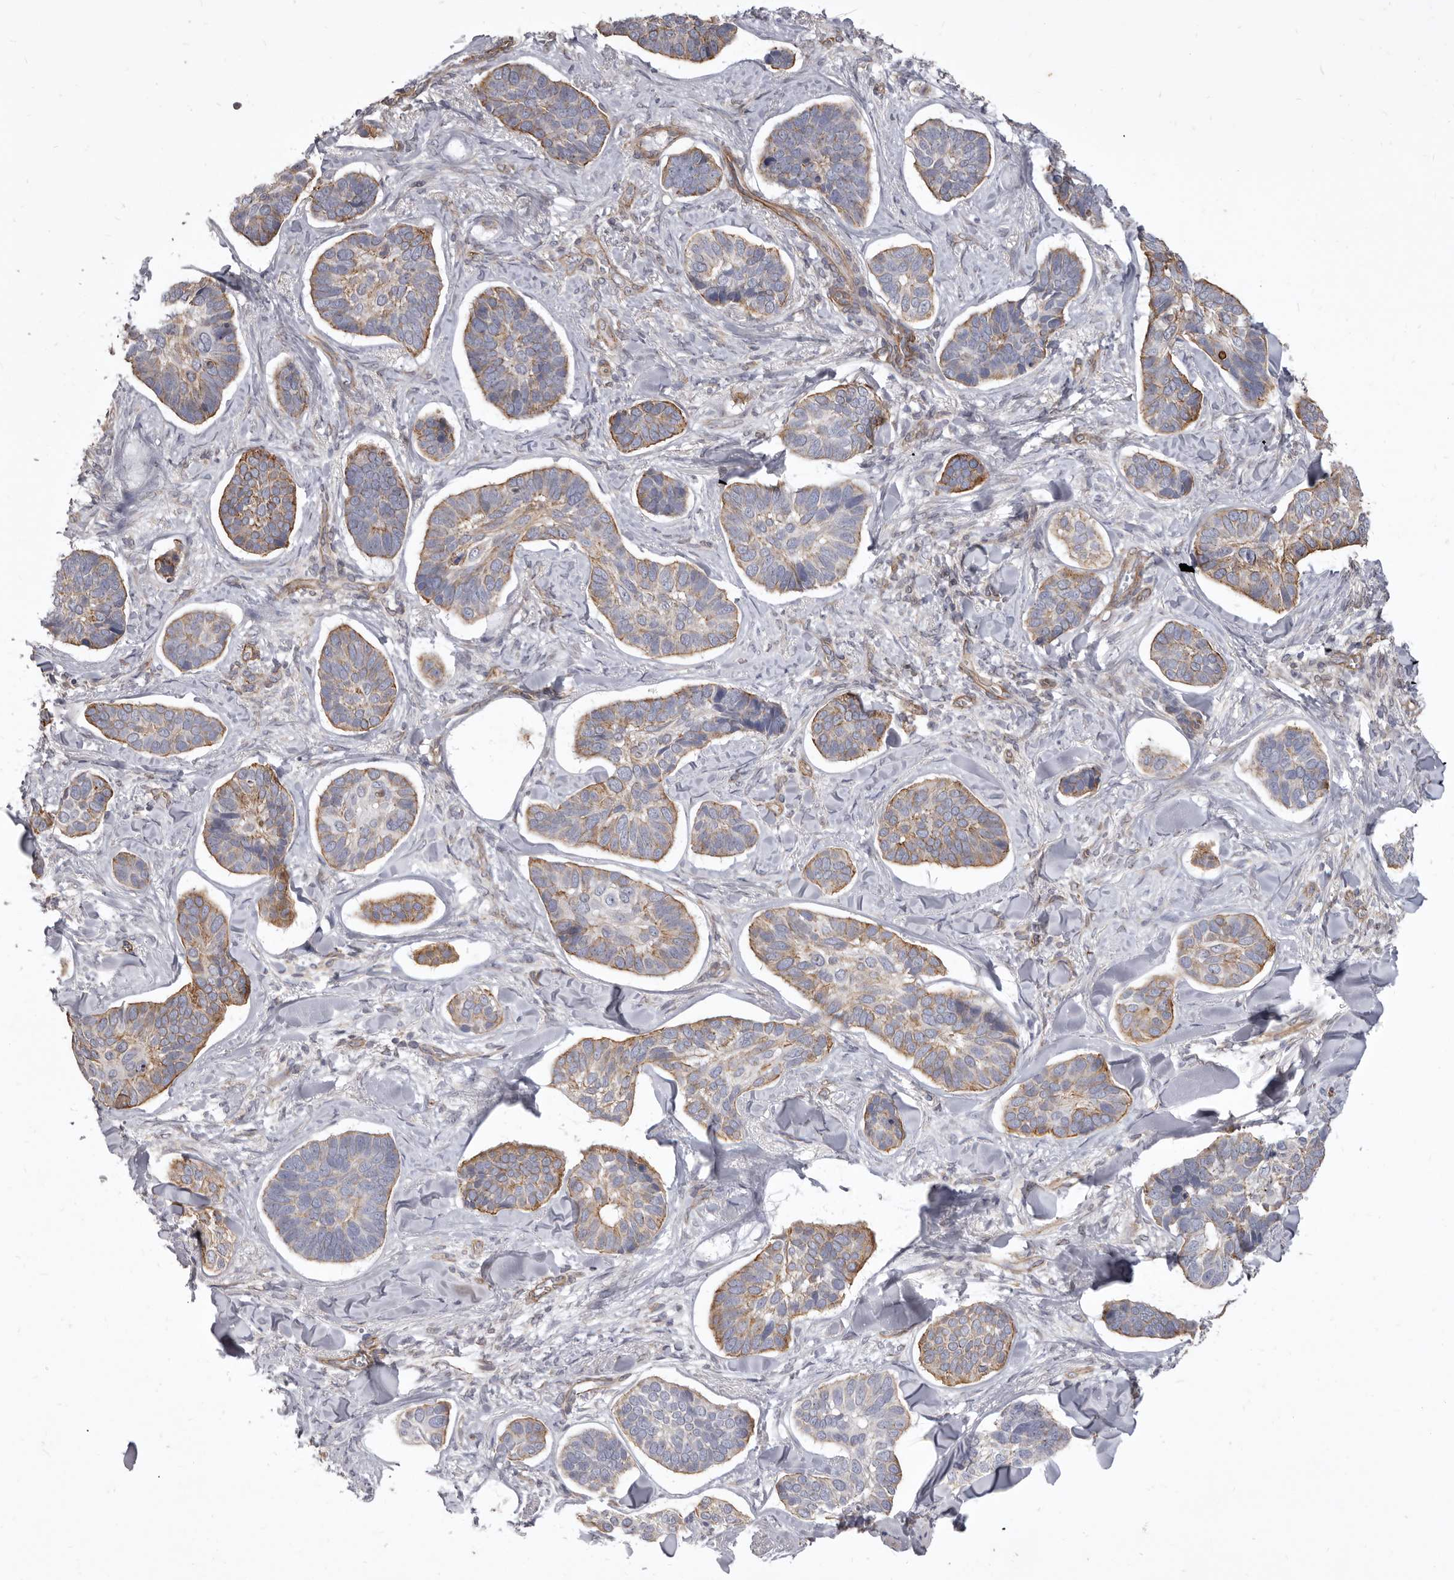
{"staining": {"intensity": "moderate", "quantity": "25%-75%", "location": "cytoplasmic/membranous"}, "tissue": "skin cancer", "cell_type": "Tumor cells", "image_type": "cancer", "snomed": [{"axis": "morphology", "description": "Basal cell carcinoma"}, {"axis": "topography", "description": "Skin"}], "caption": "Approximately 25%-75% of tumor cells in human skin cancer (basal cell carcinoma) exhibit moderate cytoplasmic/membranous protein staining as visualized by brown immunohistochemical staining.", "gene": "P2RX6", "patient": {"sex": "male", "age": 62}}